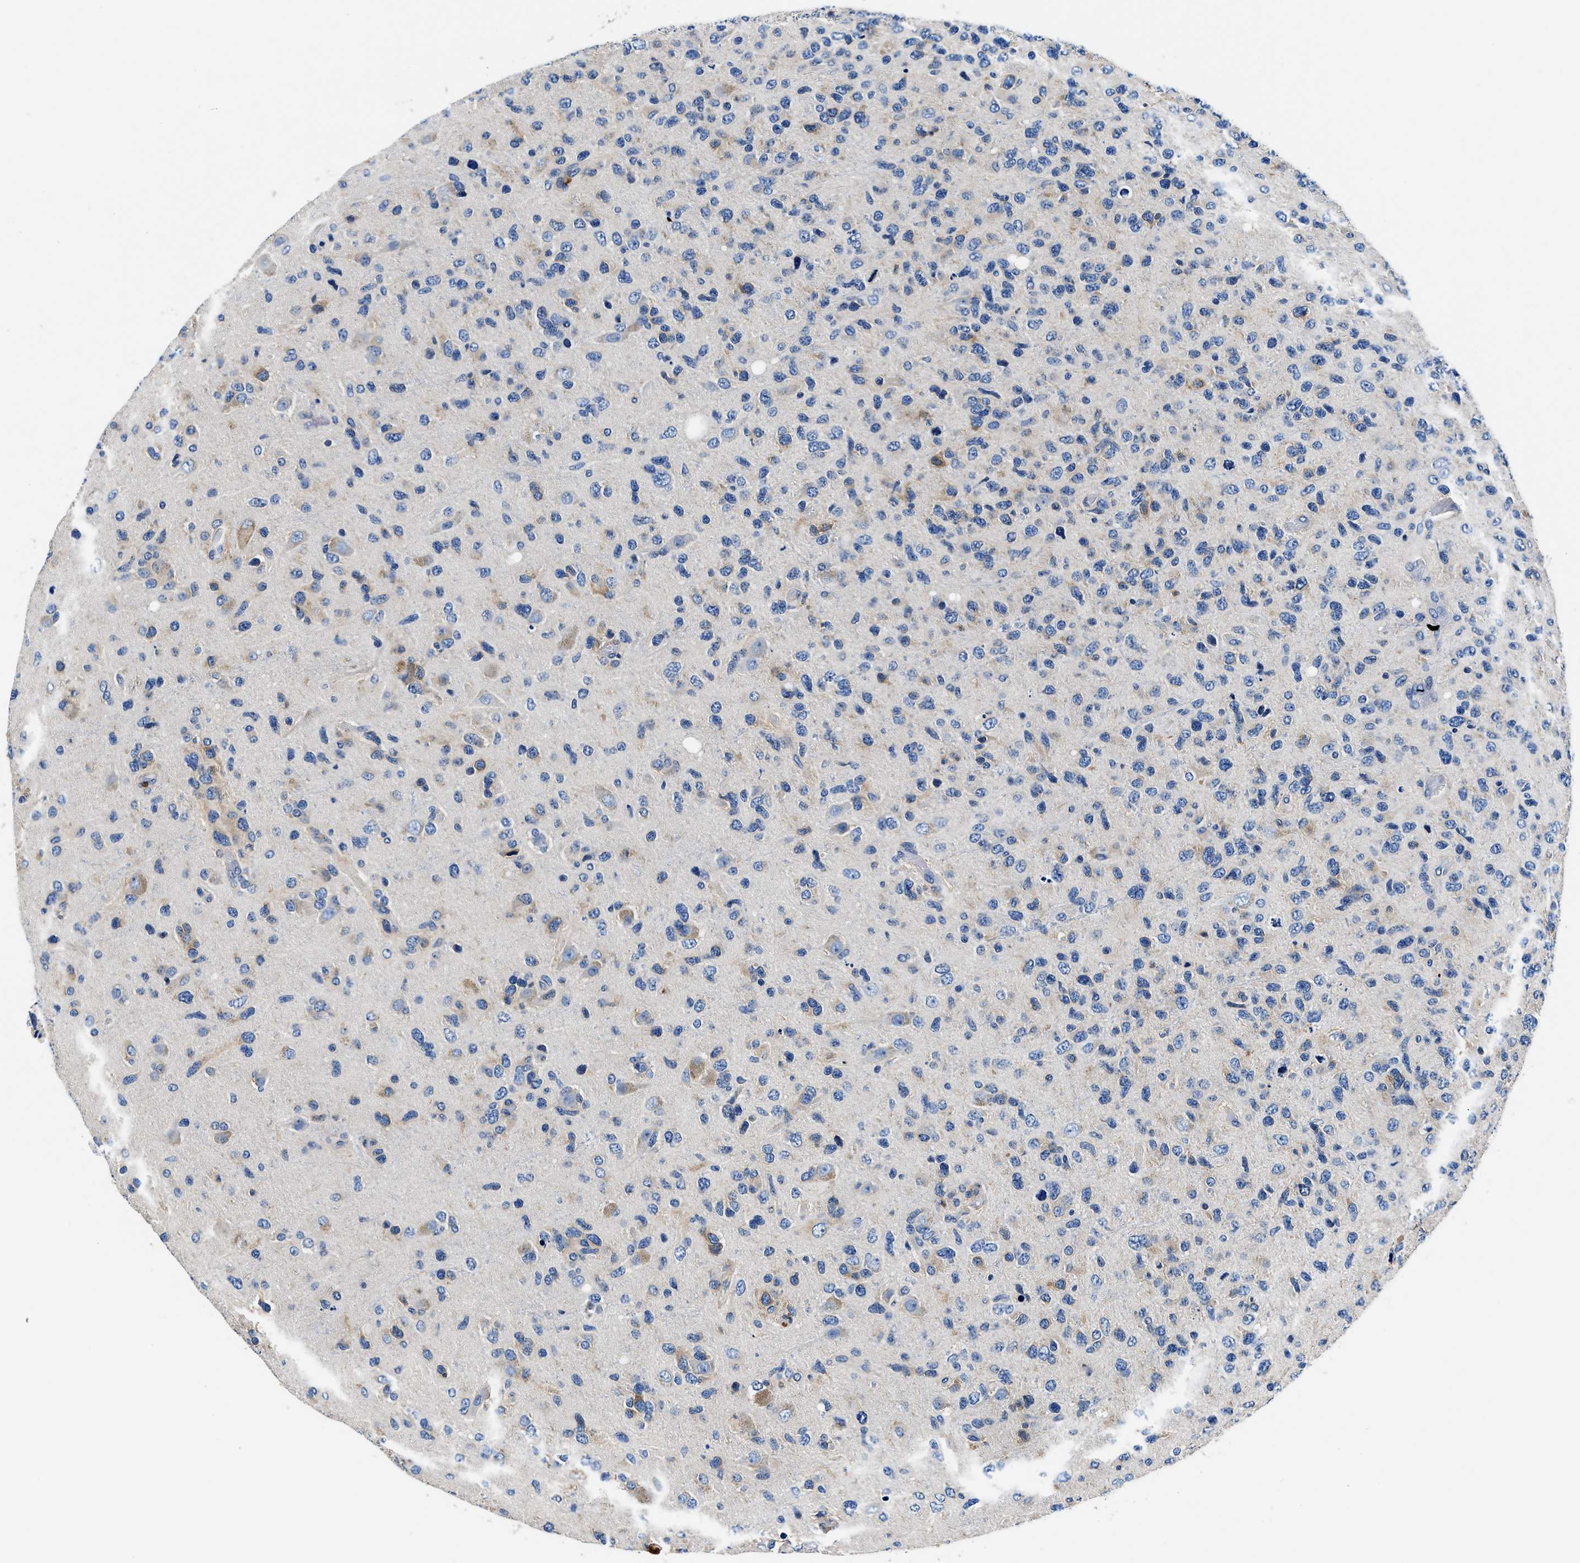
{"staining": {"intensity": "weak", "quantity": "<25%", "location": "cytoplasmic/membranous"}, "tissue": "glioma", "cell_type": "Tumor cells", "image_type": "cancer", "snomed": [{"axis": "morphology", "description": "Glioma, malignant, High grade"}, {"axis": "topography", "description": "Brain"}], "caption": "Immunohistochemistry image of malignant glioma (high-grade) stained for a protein (brown), which displays no staining in tumor cells. (Brightfield microscopy of DAB IHC at high magnification).", "gene": "NEU1", "patient": {"sex": "female", "age": 58}}